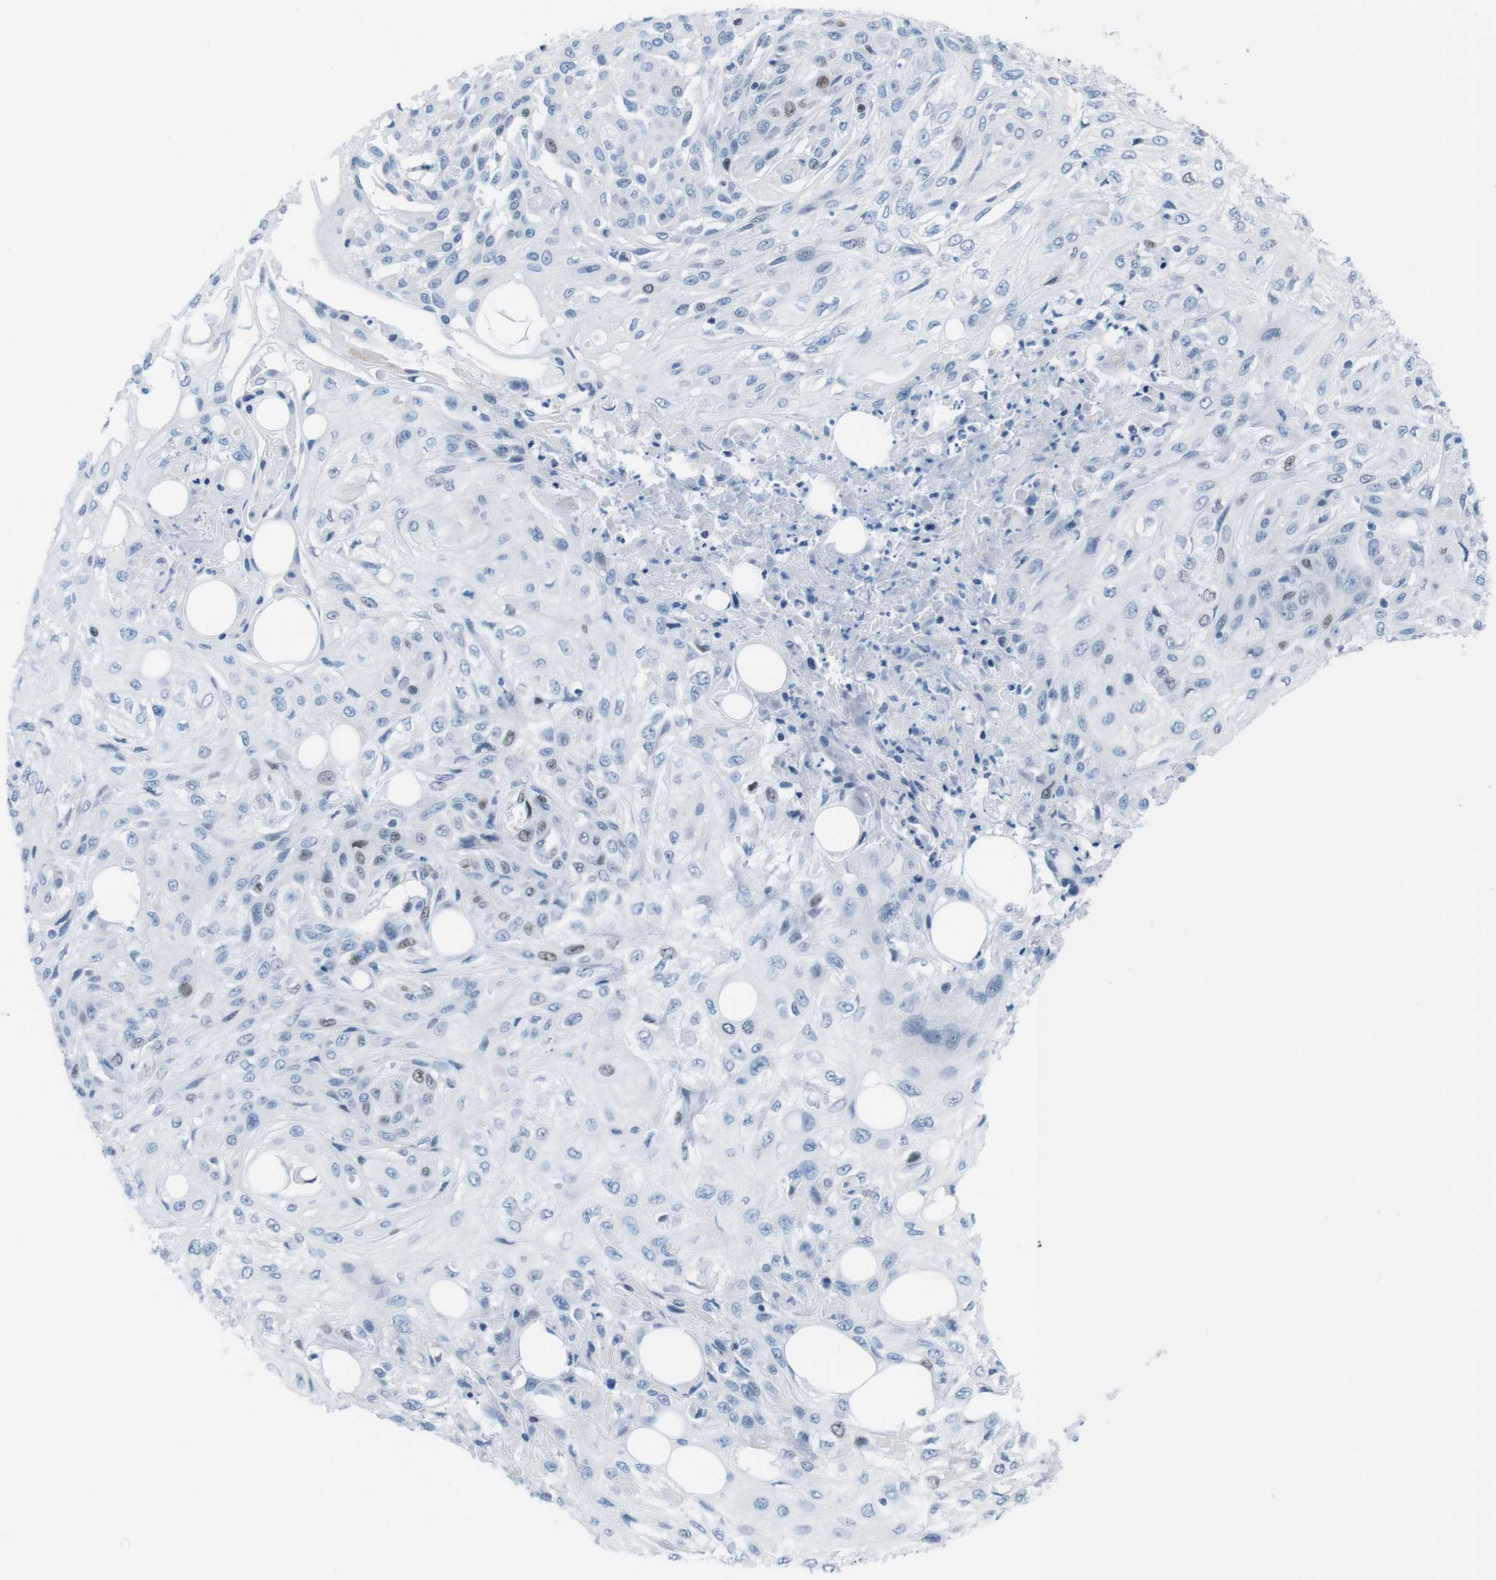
{"staining": {"intensity": "moderate", "quantity": "<25%", "location": "nuclear"}, "tissue": "skin cancer", "cell_type": "Tumor cells", "image_type": "cancer", "snomed": [{"axis": "morphology", "description": "Squamous cell carcinoma, NOS"}, {"axis": "topography", "description": "Skin"}], "caption": "Immunohistochemistry histopathology image of squamous cell carcinoma (skin) stained for a protein (brown), which displays low levels of moderate nuclear staining in about <25% of tumor cells.", "gene": "CHAF1A", "patient": {"sex": "male", "age": 75}}